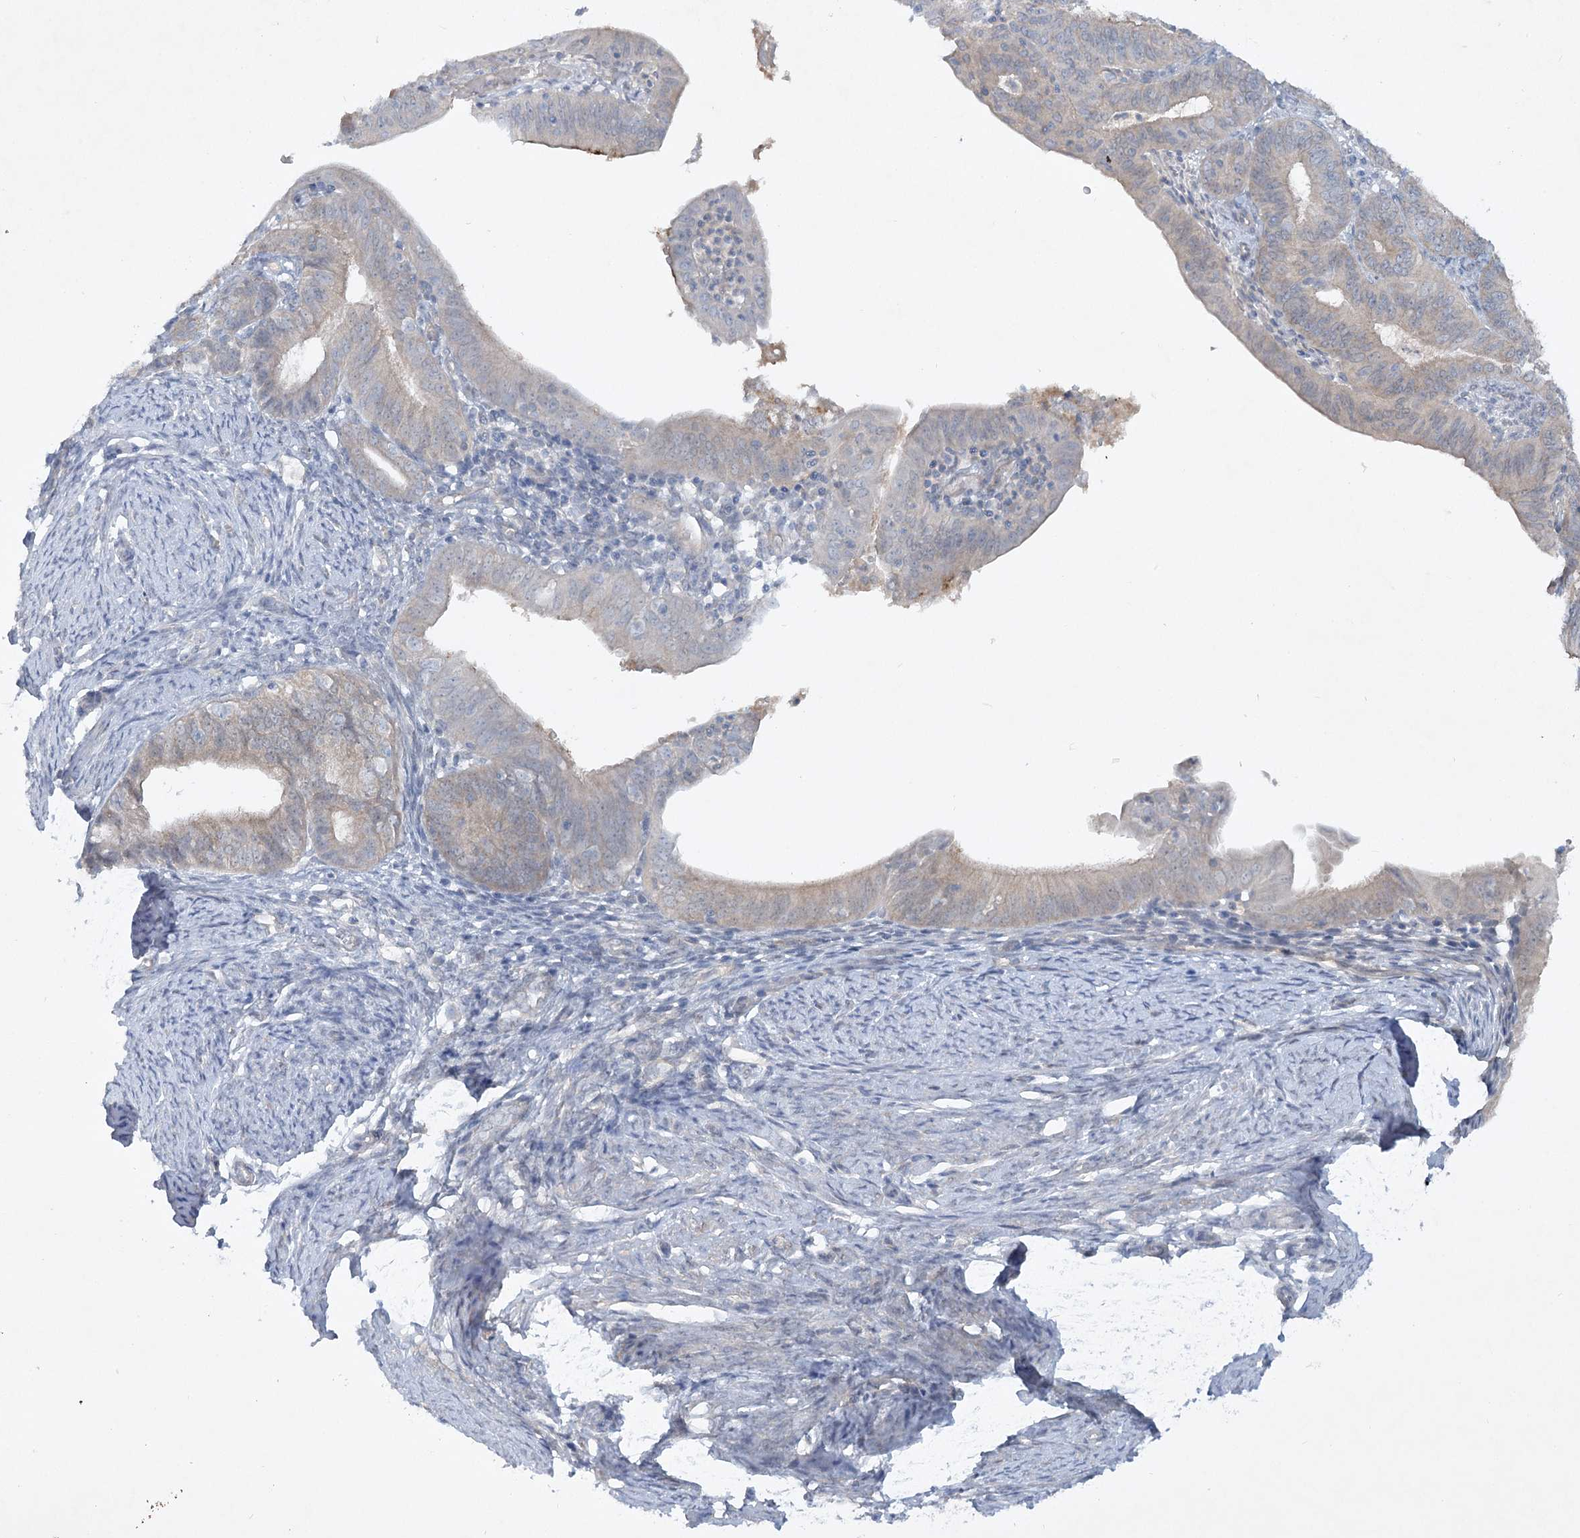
{"staining": {"intensity": "negative", "quantity": "none", "location": "none"}, "tissue": "endometrial cancer", "cell_type": "Tumor cells", "image_type": "cancer", "snomed": [{"axis": "morphology", "description": "Adenocarcinoma, NOS"}, {"axis": "topography", "description": "Endometrium"}], "caption": "Adenocarcinoma (endometrial) was stained to show a protein in brown. There is no significant staining in tumor cells.", "gene": "AAMDC", "patient": {"sex": "female", "age": 51}}